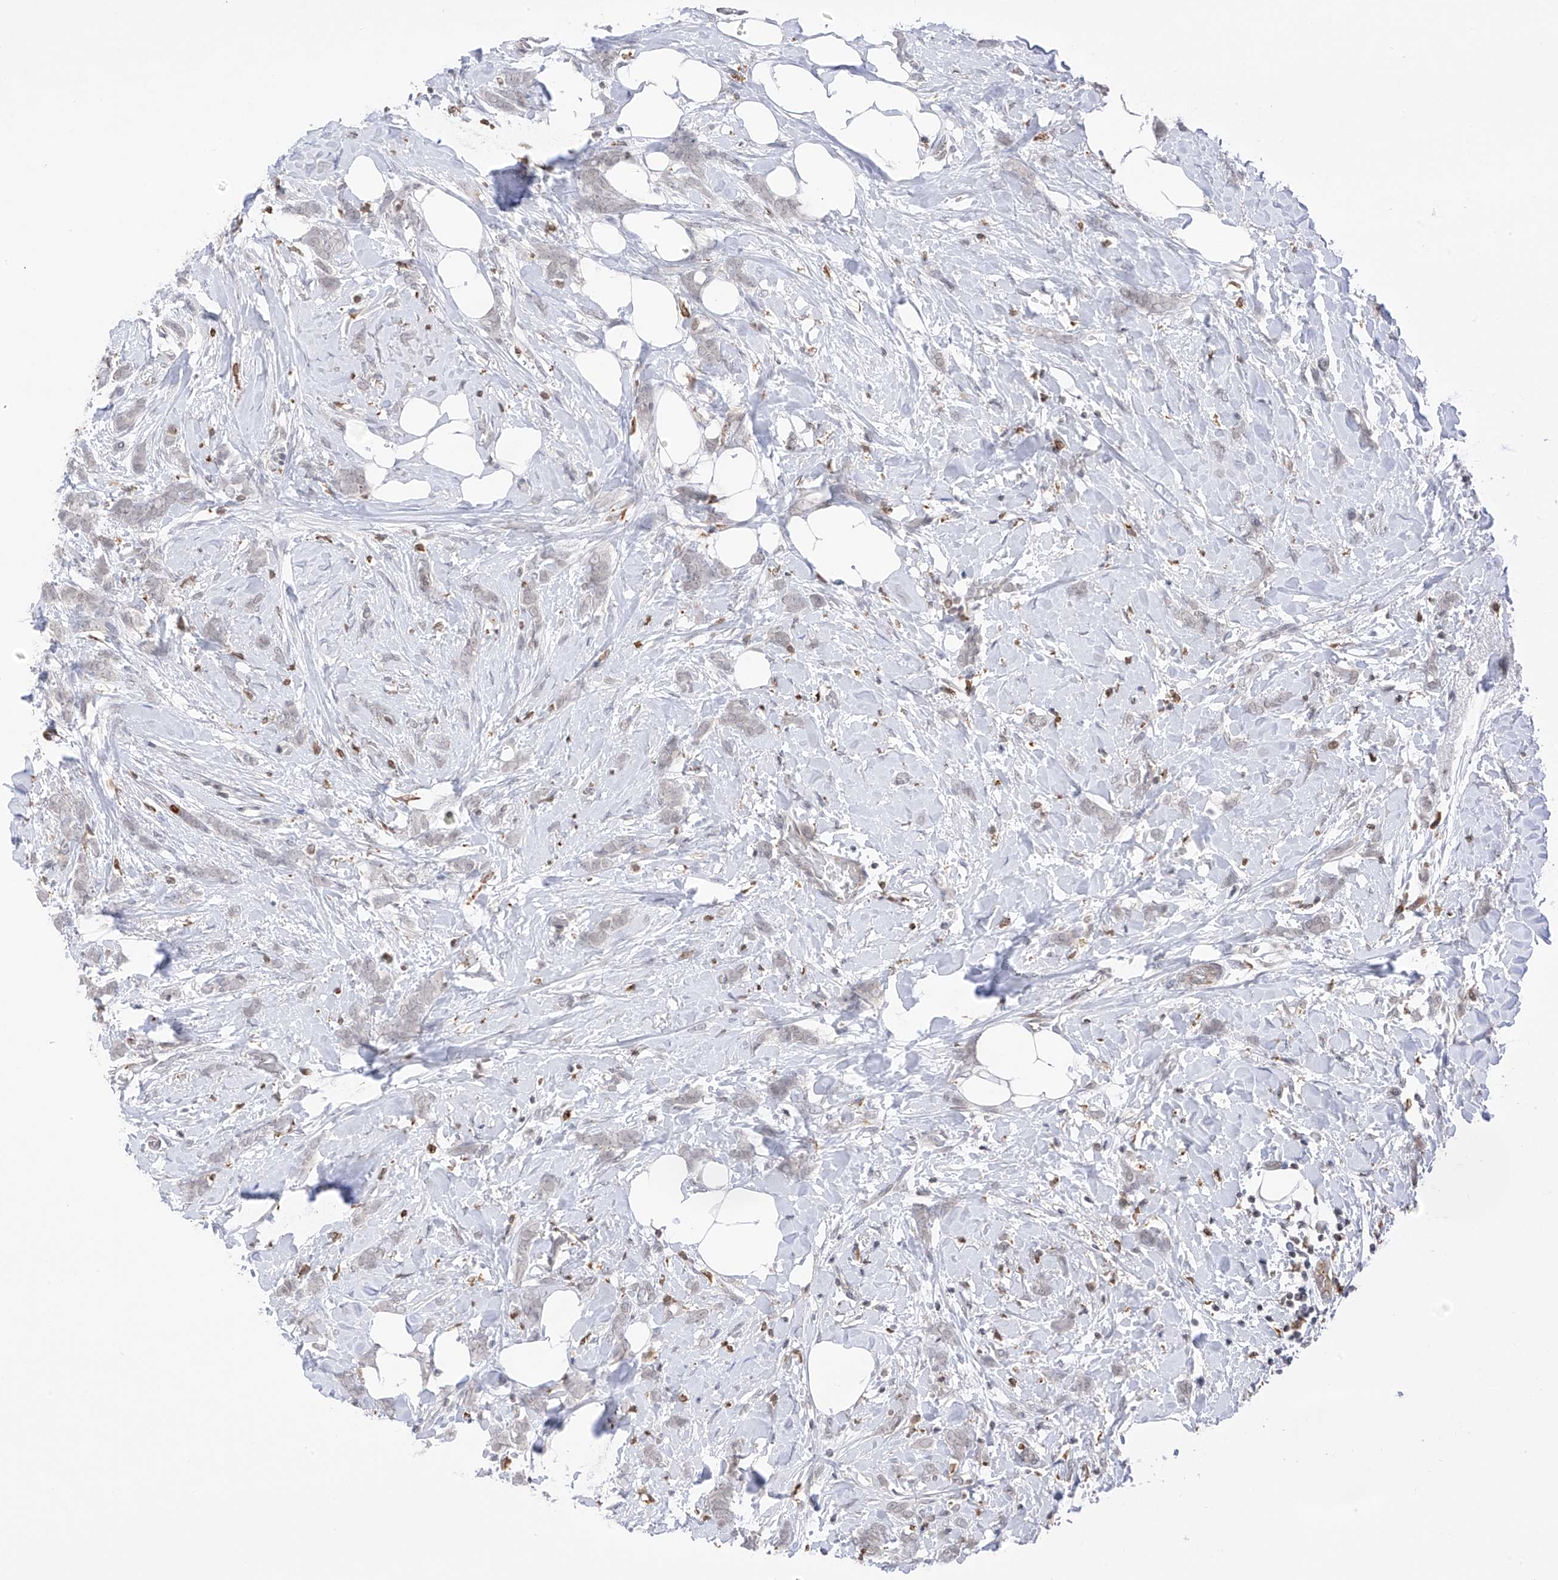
{"staining": {"intensity": "negative", "quantity": "none", "location": "none"}, "tissue": "breast cancer", "cell_type": "Tumor cells", "image_type": "cancer", "snomed": [{"axis": "morphology", "description": "Lobular carcinoma, in situ"}, {"axis": "morphology", "description": "Lobular carcinoma"}, {"axis": "topography", "description": "Breast"}], "caption": "DAB immunohistochemical staining of breast cancer (lobular carcinoma) displays no significant staining in tumor cells.", "gene": "TBXAS1", "patient": {"sex": "female", "age": 41}}